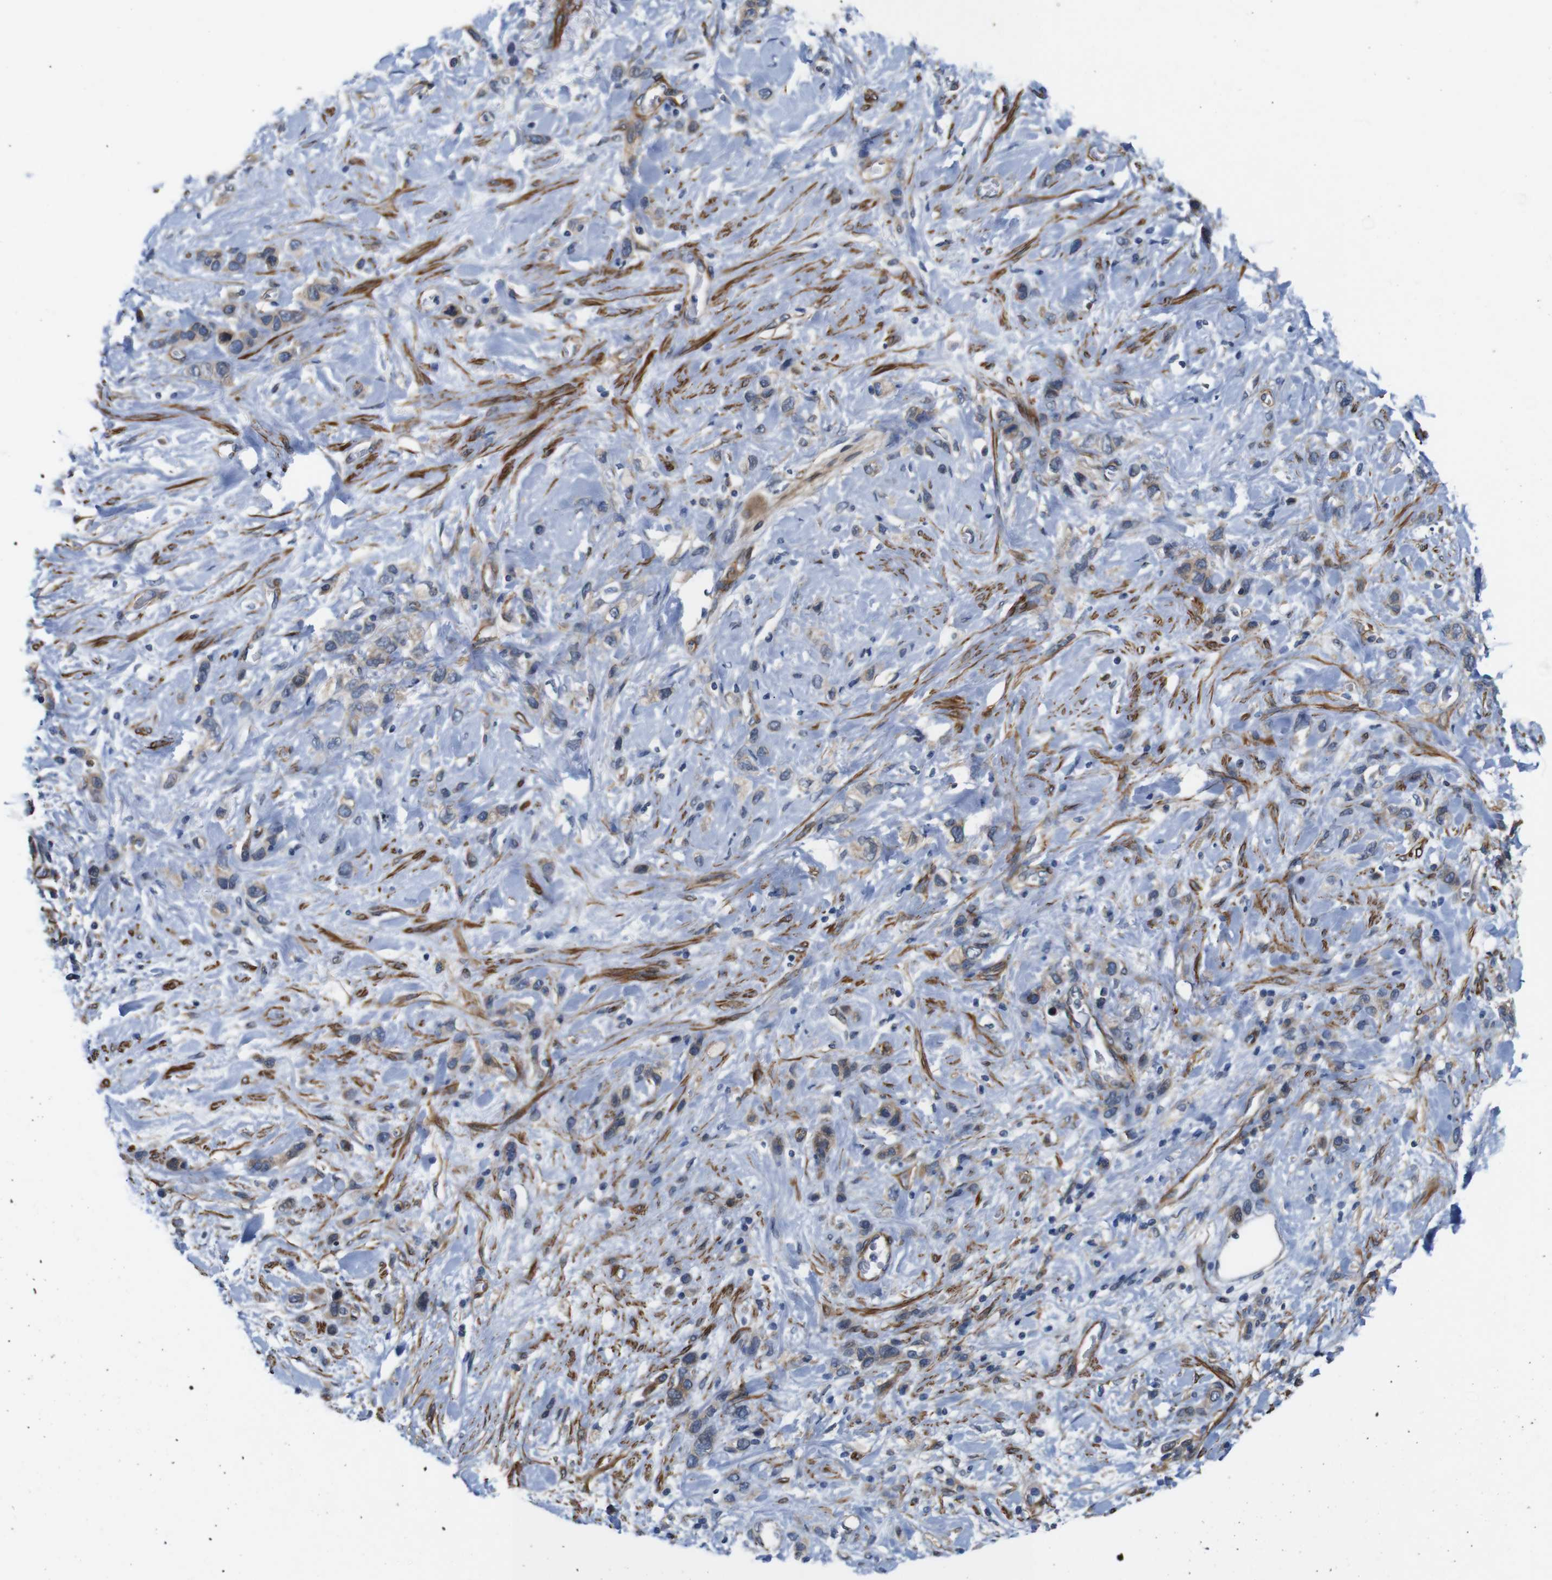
{"staining": {"intensity": "weak", "quantity": ">75%", "location": "cytoplasmic/membranous"}, "tissue": "stomach cancer", "cell_type": "Tumor cells", "image_type": "cancer", "snomed": [{"axis": "morphology", "description": "Adenocarcinoma, NOS"}, {"axis": "morphology", "description": "Adenocarcinoma, High grade"}, {"axis": "topography", "description": "Stomach, upper"}, {"axis": "topography", "description": "Stomach, lower"}], "caption": "High-magnification brightfield microscopy of stomach high-grade adenocarcinoma stained with DAB (brown) and counterstained with hematoxylin (blue). tumor cells exhibit weak cytoplasmic/membranous staining is identified in about>75% of cells.", "gene": "GGT7", "patient": {"sex": "female", "age": 65}}